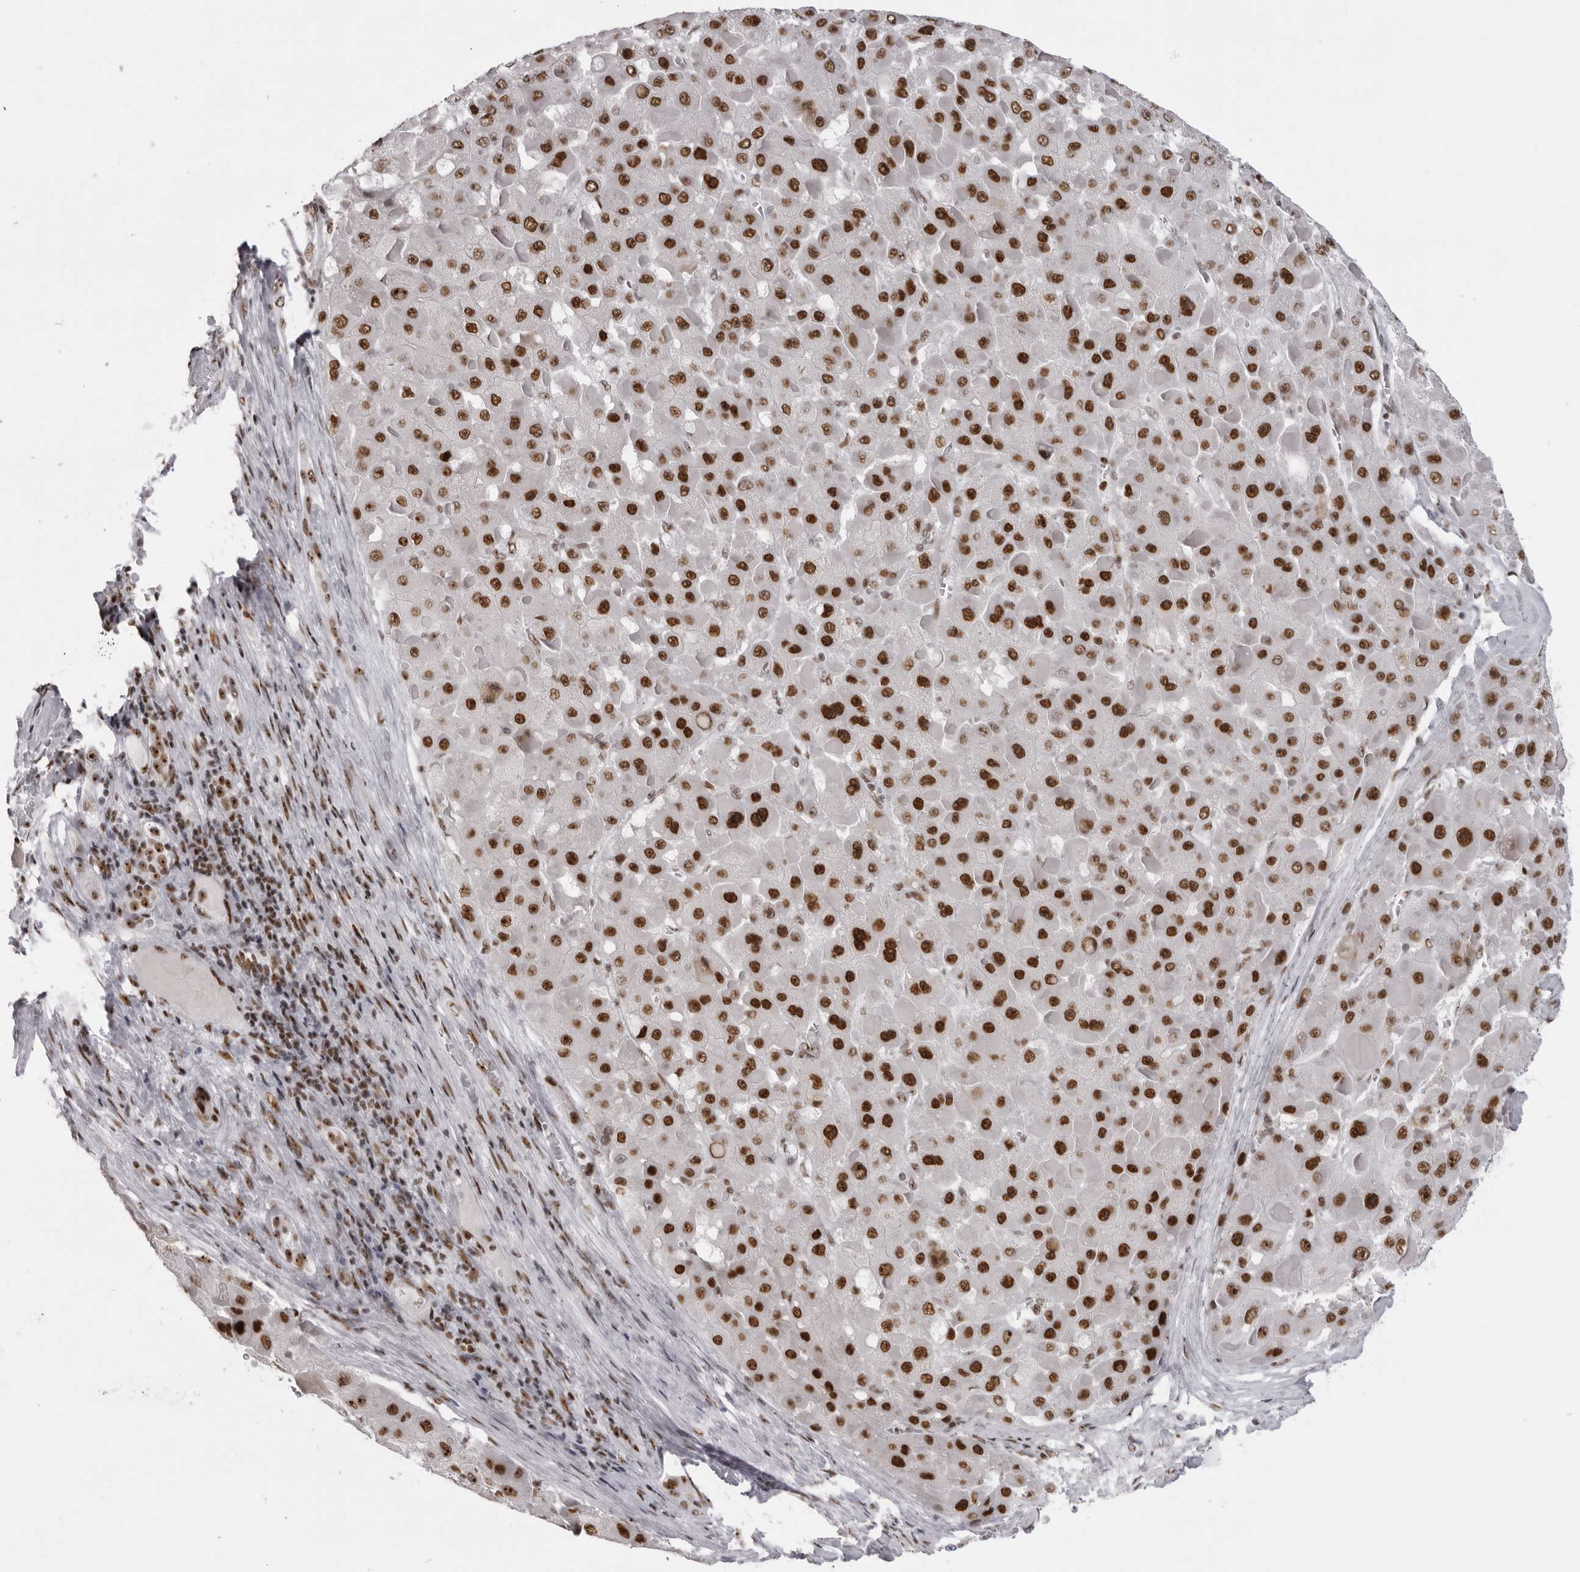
{"staining": {"intensity": "strong", "quantity": ">75%", "location": "nuclear"}, "tissue": "liver cancer", "cell_type": "Tumor cells", "image_type": "cancer", "snomed": [{"axis": "morphology", "description": "Carcinoma, Hepatocellular, NOS"}, {"axis": "topography", "description": "Liver"}], "caption": "Brown immunohistochemical staining in liver cancer exhibits strong nuclear expression in approximately >75% of tumor cells.", "gene": "DHX9", "patient": {"sex": "female", "age": 73}}